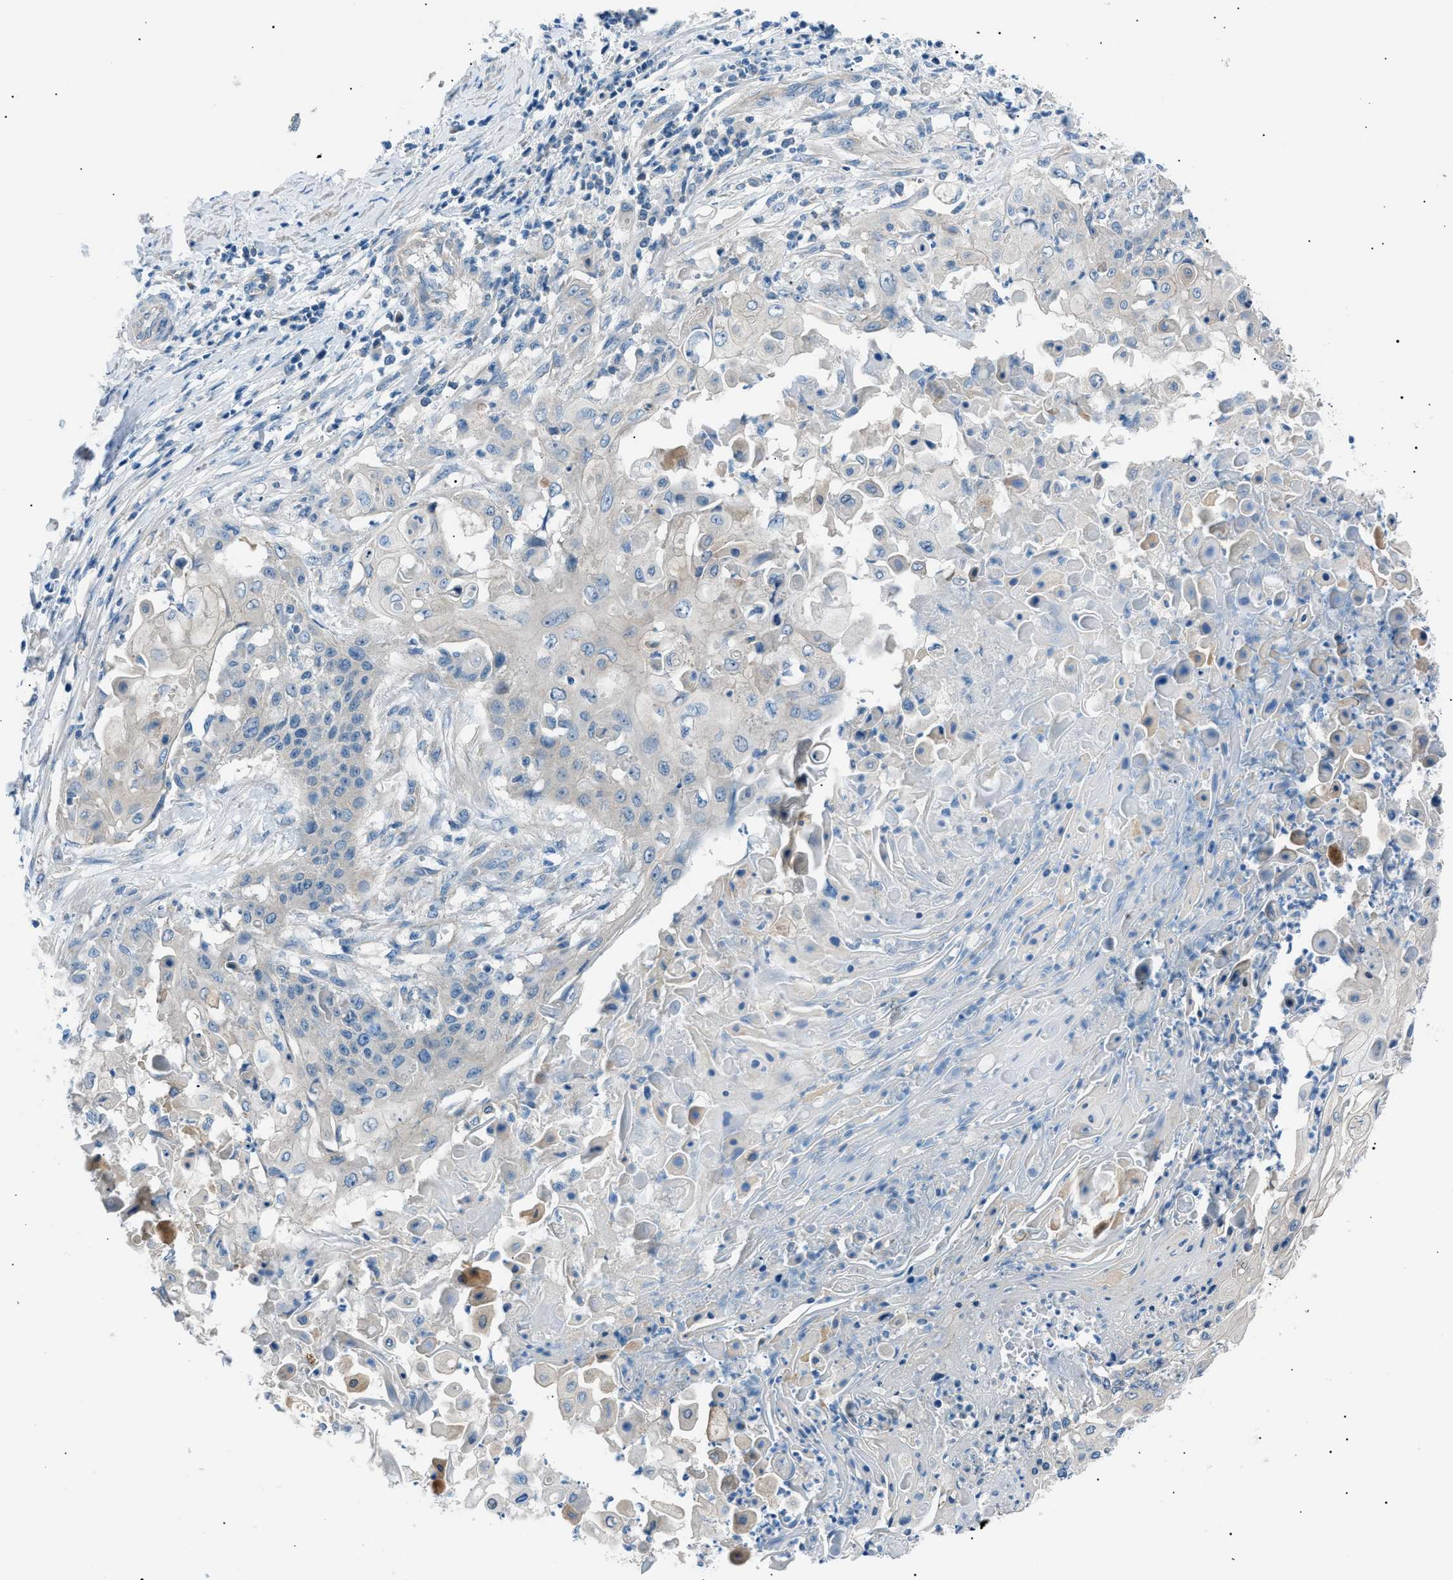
{"staining": {"intensity": "negative", "quantity": "none", "location": "none"}, "tissue": "cervical cancer", "cell_type": "Tumor cells", "image_type": "cancer", "snomed": [{"axis": "morphology", "description": "Squamous cell carcinoma, NOS"}, {"axis": "topography", "description": "Cervix"}], "caption": "Tumor cells are negative for protein expression in human squamous cell carcinoma (cervical).", "gene": "LRRC37B", "patient": {"sex": "female", "age": 39}}